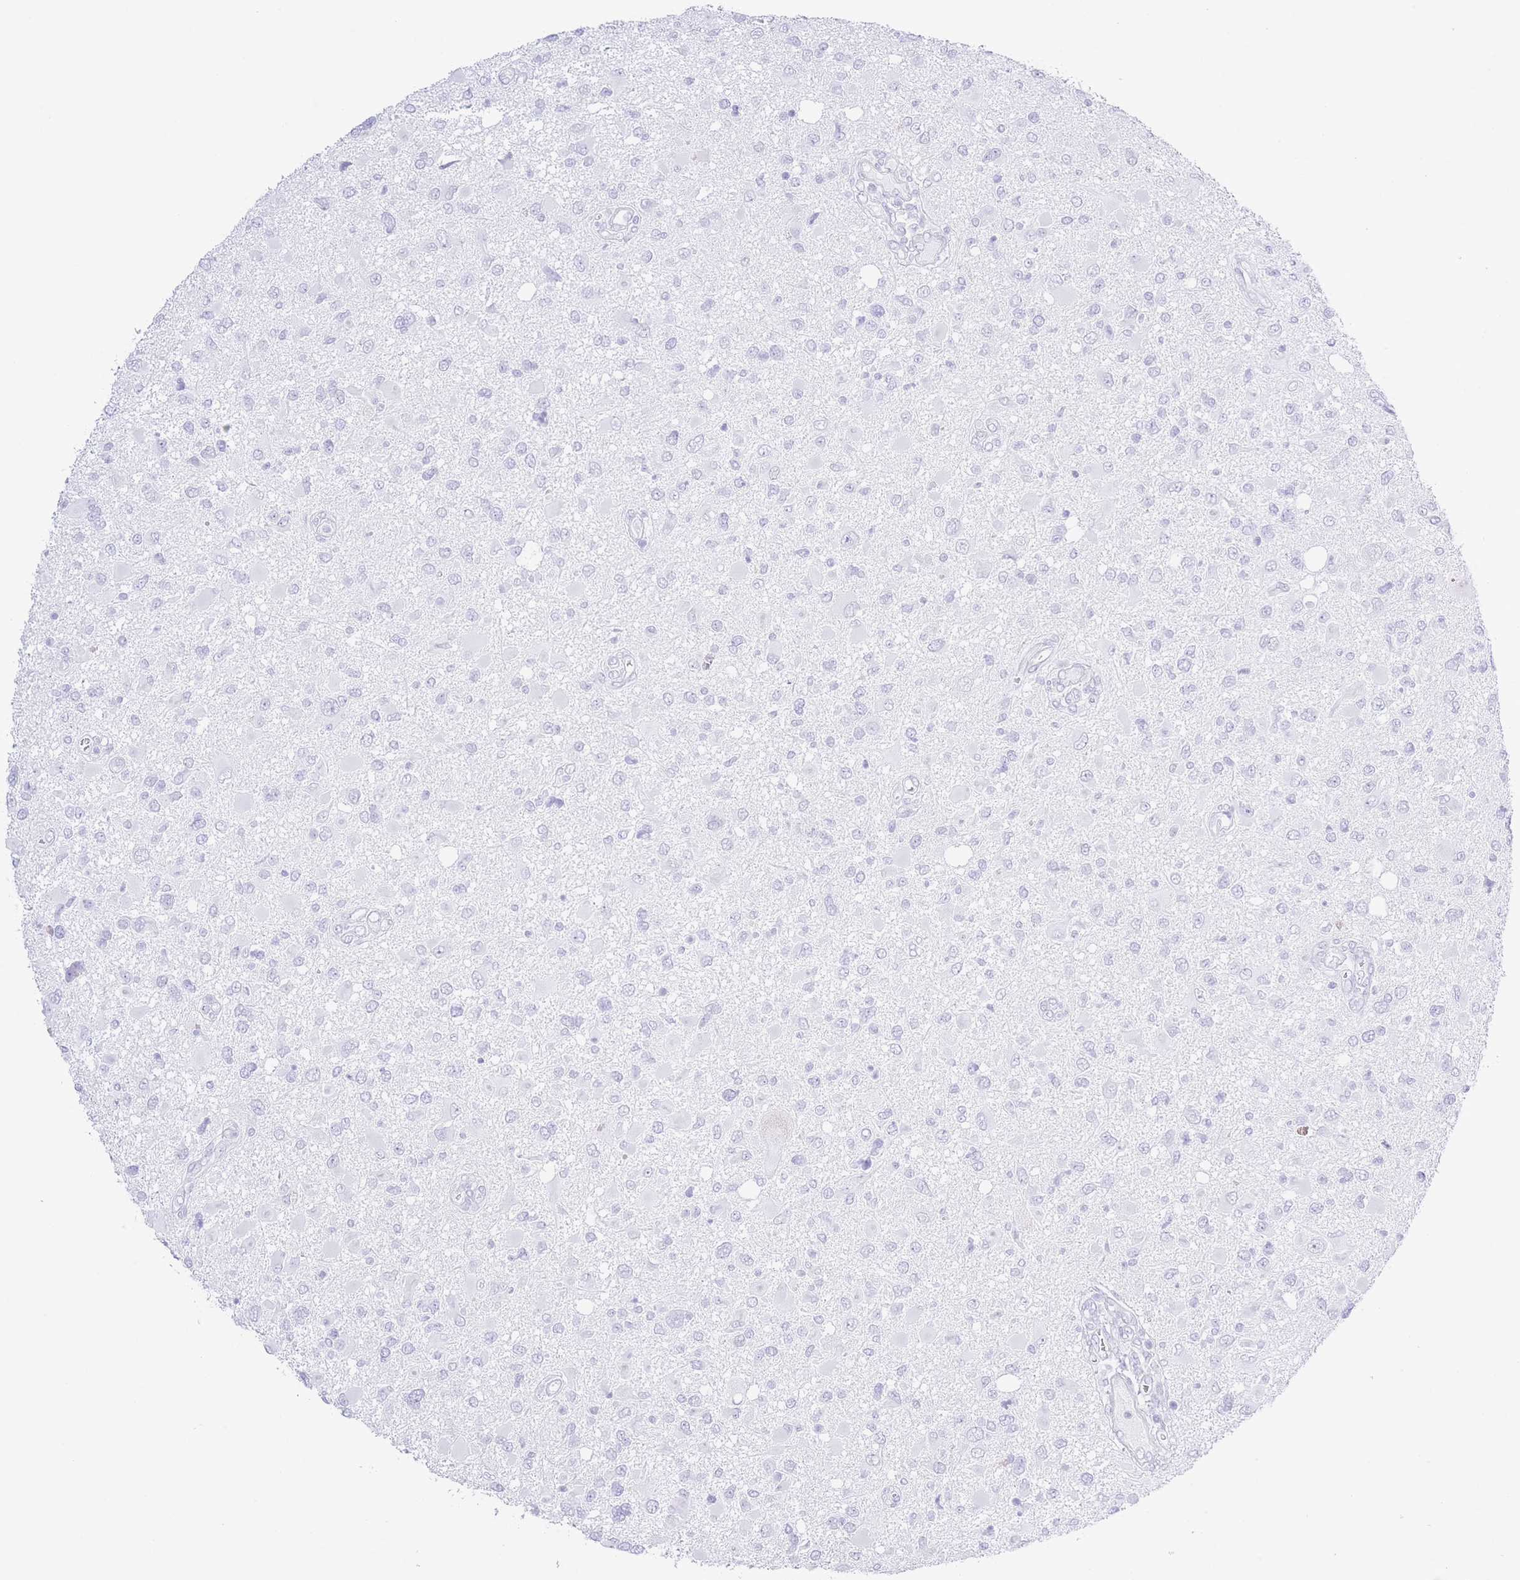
{"staining": {"intensity": "negative", "quantity": "none", "location": "none"}, "tissue": "glioma", "cell_type": "Tumor cells", "image_type": "cancer", "snomed": [{"axis": "morphology", "description": "Glioma, malignant, High grade"}, {"axis": "topography", "description": "Brain"}], "caption": "Image shows no protein positivity in tumor cells of malignant glioma (high-grade) tissue.", "gene": "PKLR", "patient": {"sex": "male", "age": 53}}